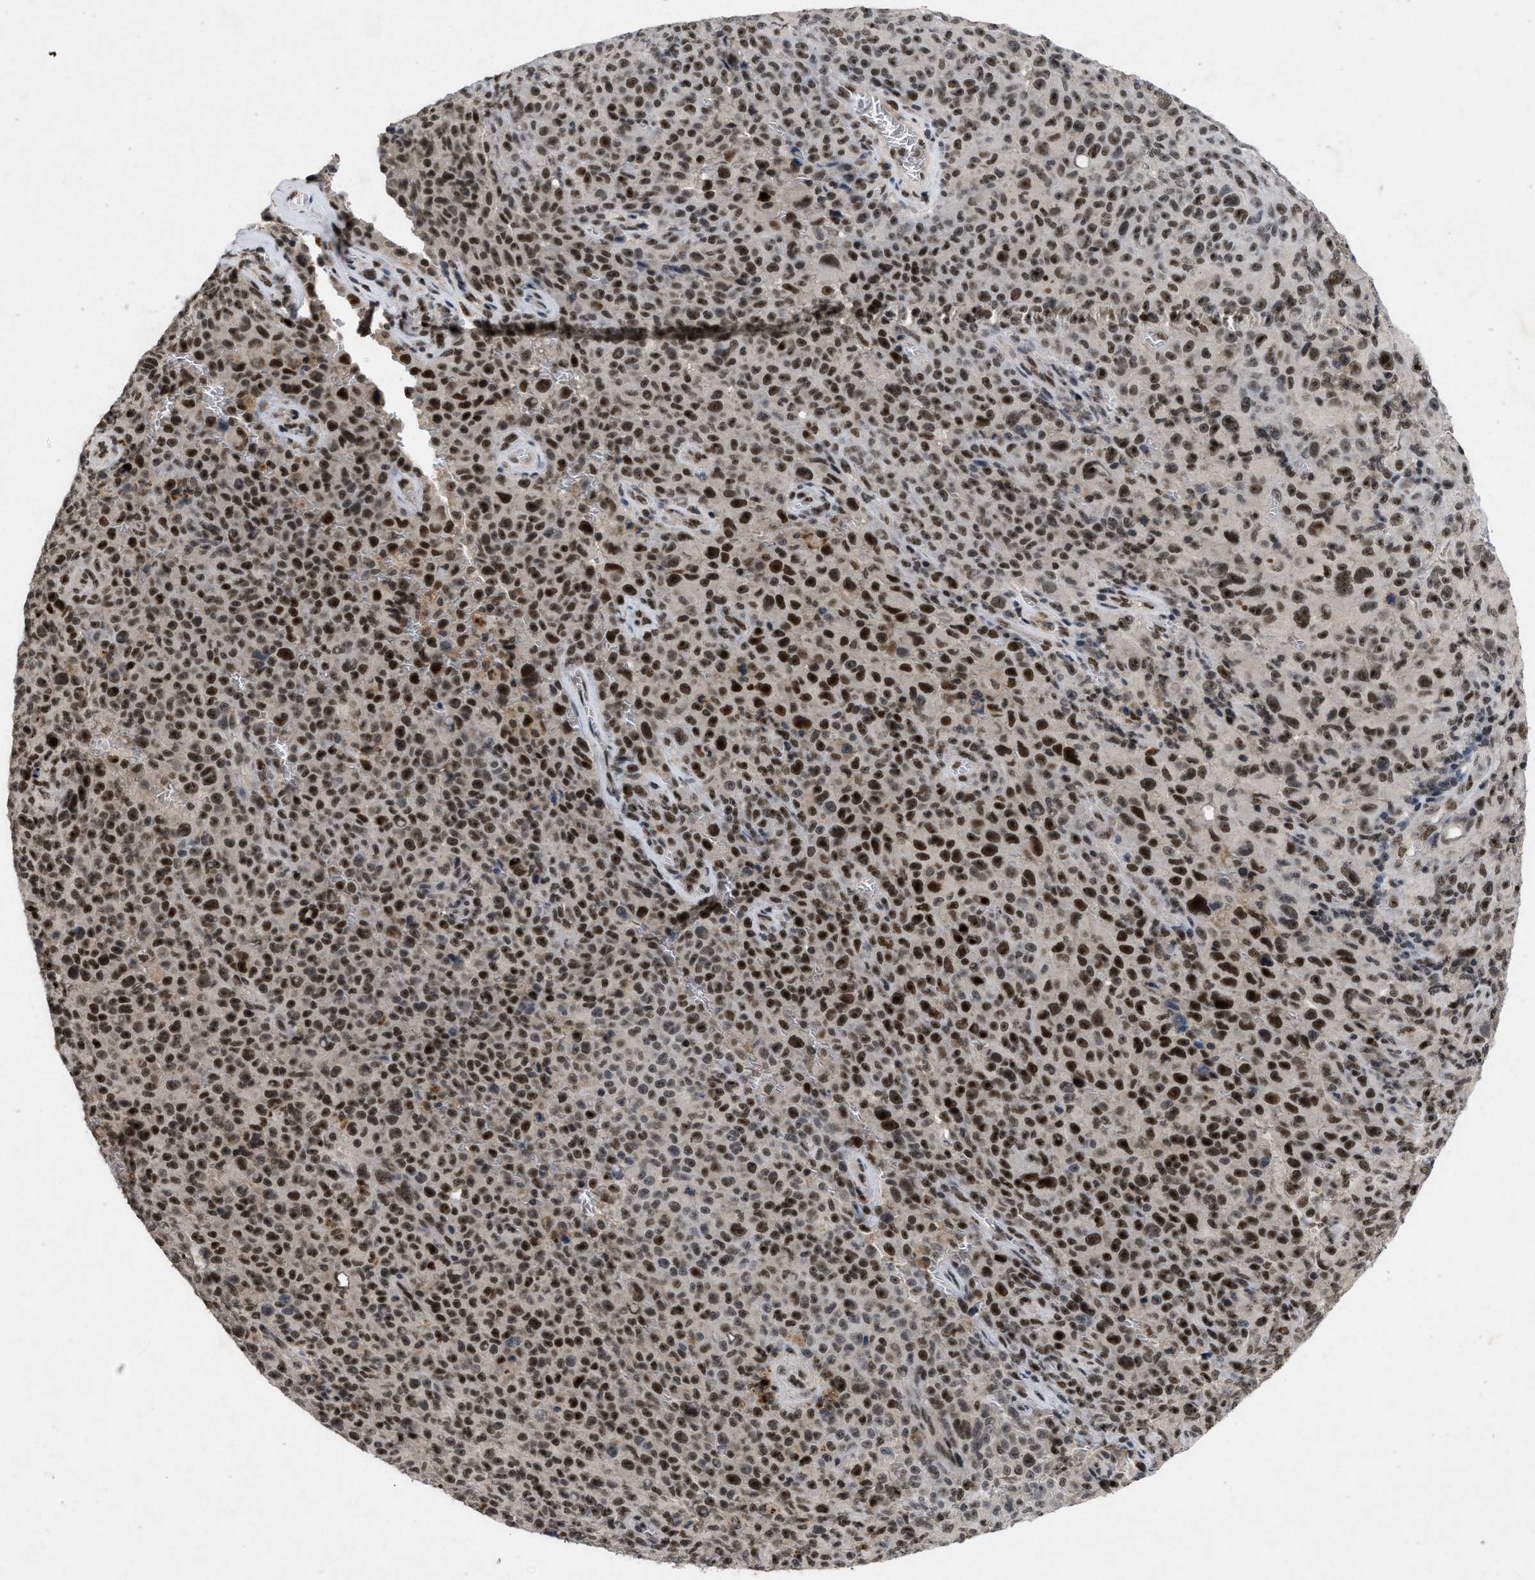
{"staining": {"intensity": "strong", "quantity": "25%-75%", "location": "nuclear"}, "tissue": "melanoma", "cell_type": "Tumor cells", "image_type": "cancer", "snomed": [{"axis": "morphology", "description": "Malignant melanoma, NOS"}, {"axis": "topography", "description": "Skin"}], "caption": "Melanoma stained with a protein marker exhibits strong staining in tumor cells.", "gene": "ZNF346", "patient": {"sex": "female", "age": 82}}